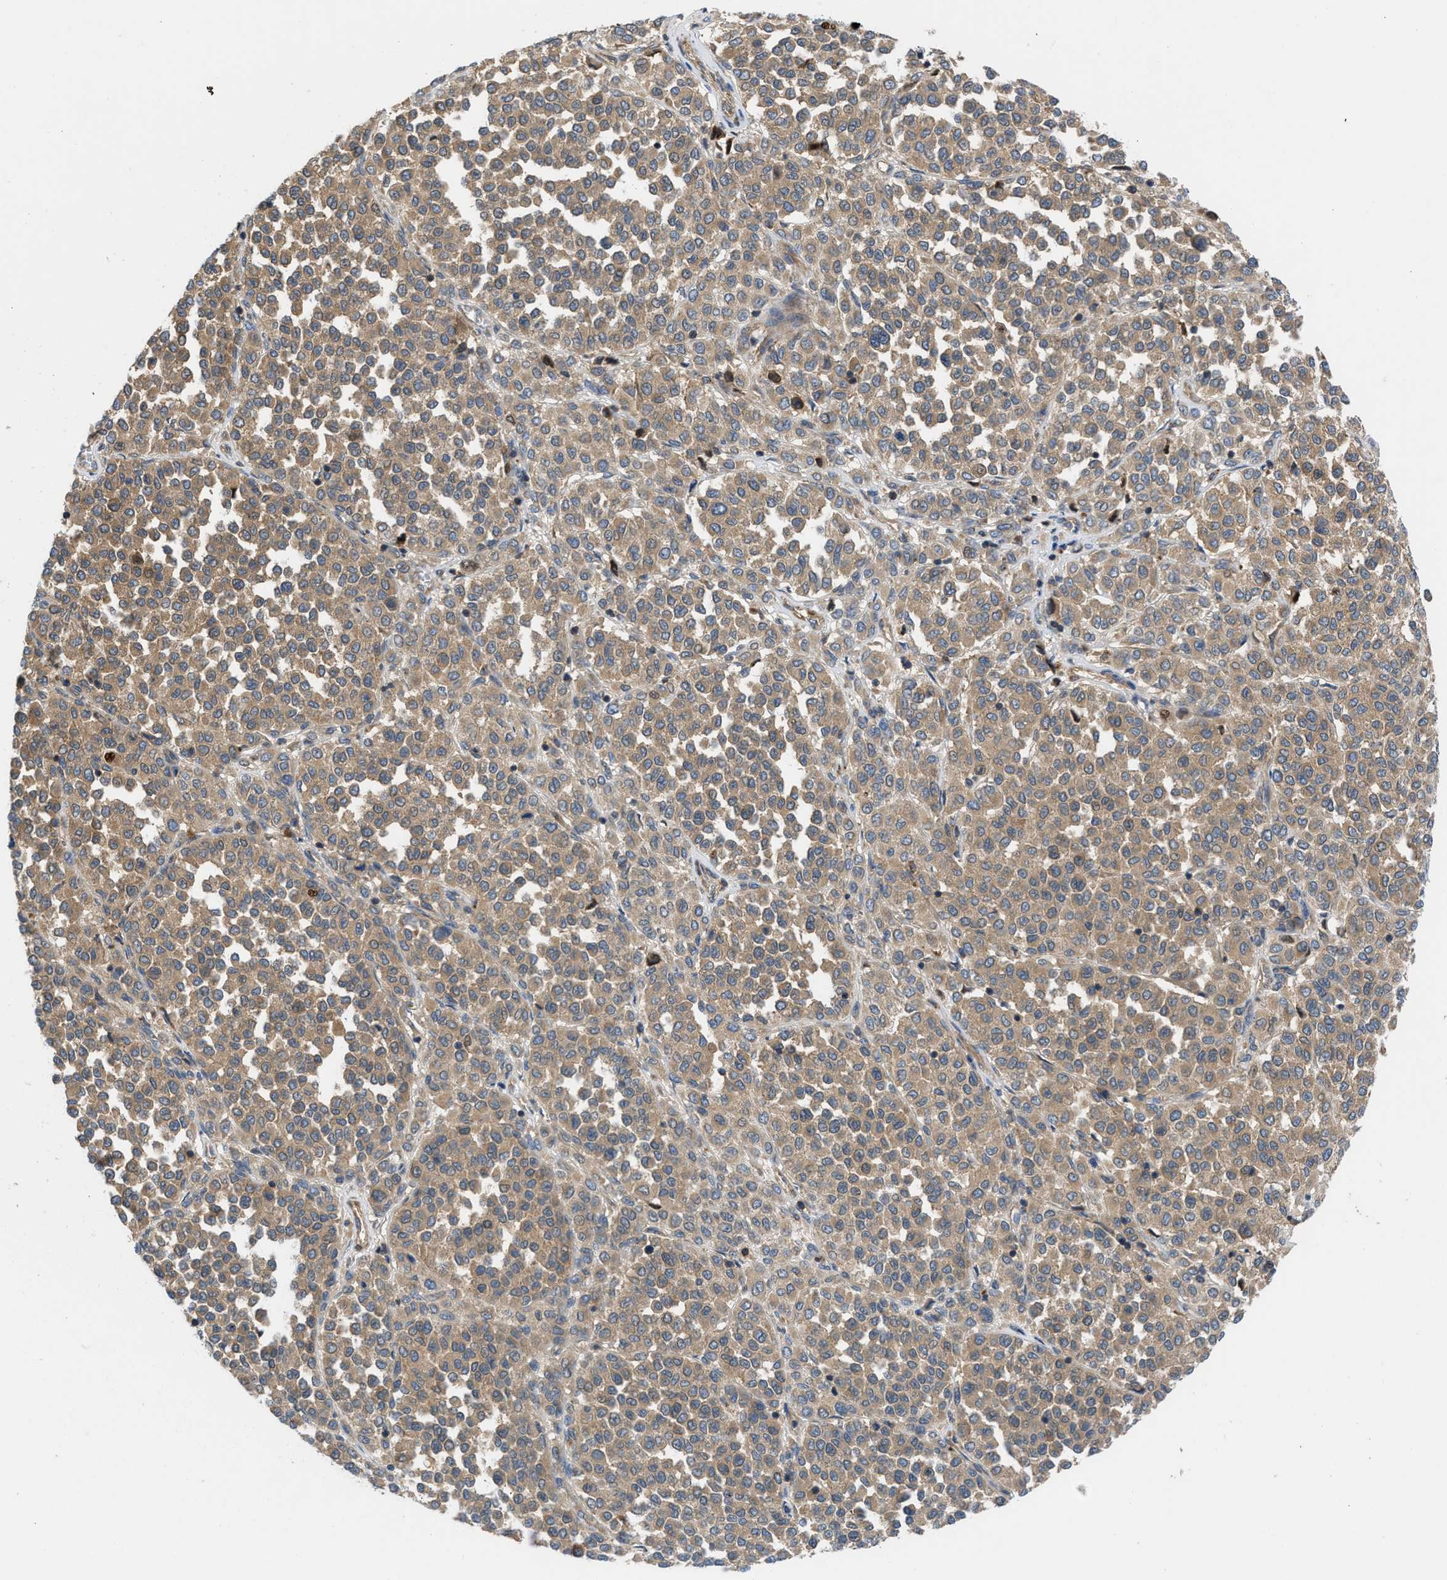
{"staining": {"intensity": "moderate", "quantity": ">75%", "location": "cytoplasmic/membranous"}, "tissue": "melanoma", "cell_type": "Tumor cells", "image_type": "cancer", "snomed": [{"axis": "morphology", "description": "Malignant melanoma, Metastatic site"}, {"axis": "topography", "description": "Pancreas"}], "caption": "IHC micrograph of human melanoma stained for a protein (brown), which exhibits medium levels of moderate cytoplasmic/membranous staining in about >75% of tumor cells.", "gene": "CHKB", "patient": {"sex": "female", "age": 30}}